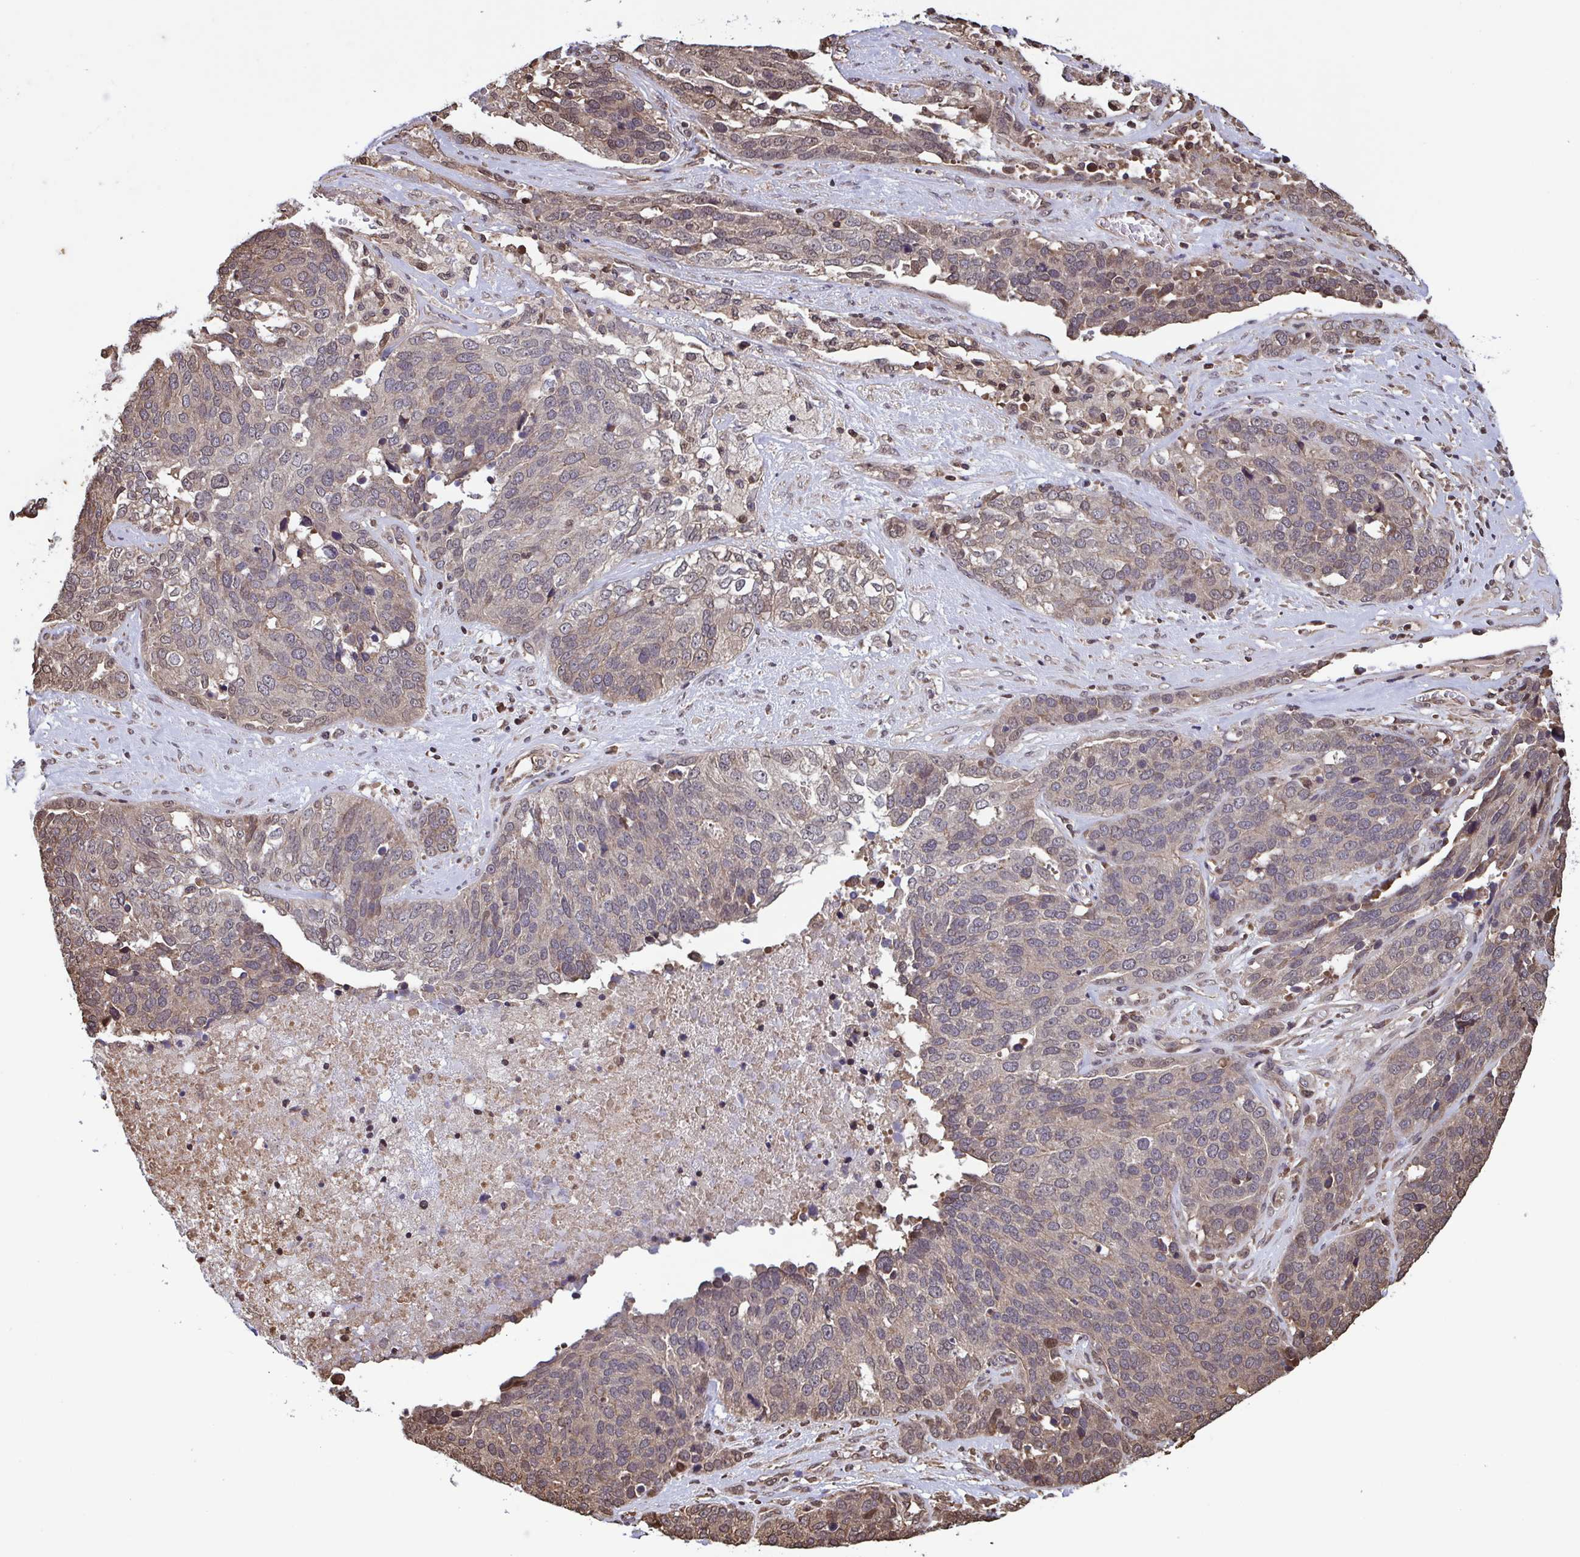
{"staining": {"intensity": "weak", "quantity": "<25%", "location": "cytoplasmic/membranous"}, "tissue": "ovarian cancer", "cell_type": "Tumor cells", "image_type": "cancer", "snomed": [{"axis": "morphology", "description": "Cystadenocarcinoma, serous, NOS"}, {"axis": "topography", "description": "Ovary"}], "caption": "This micrograph is of ovarian cancer stained with IHC to label a protein in brown with the nuclei are counter-stained blue. There is no expression in tumor cells.", "gene": "SEC63", "patient": {"sex": "female", "age": 44}}